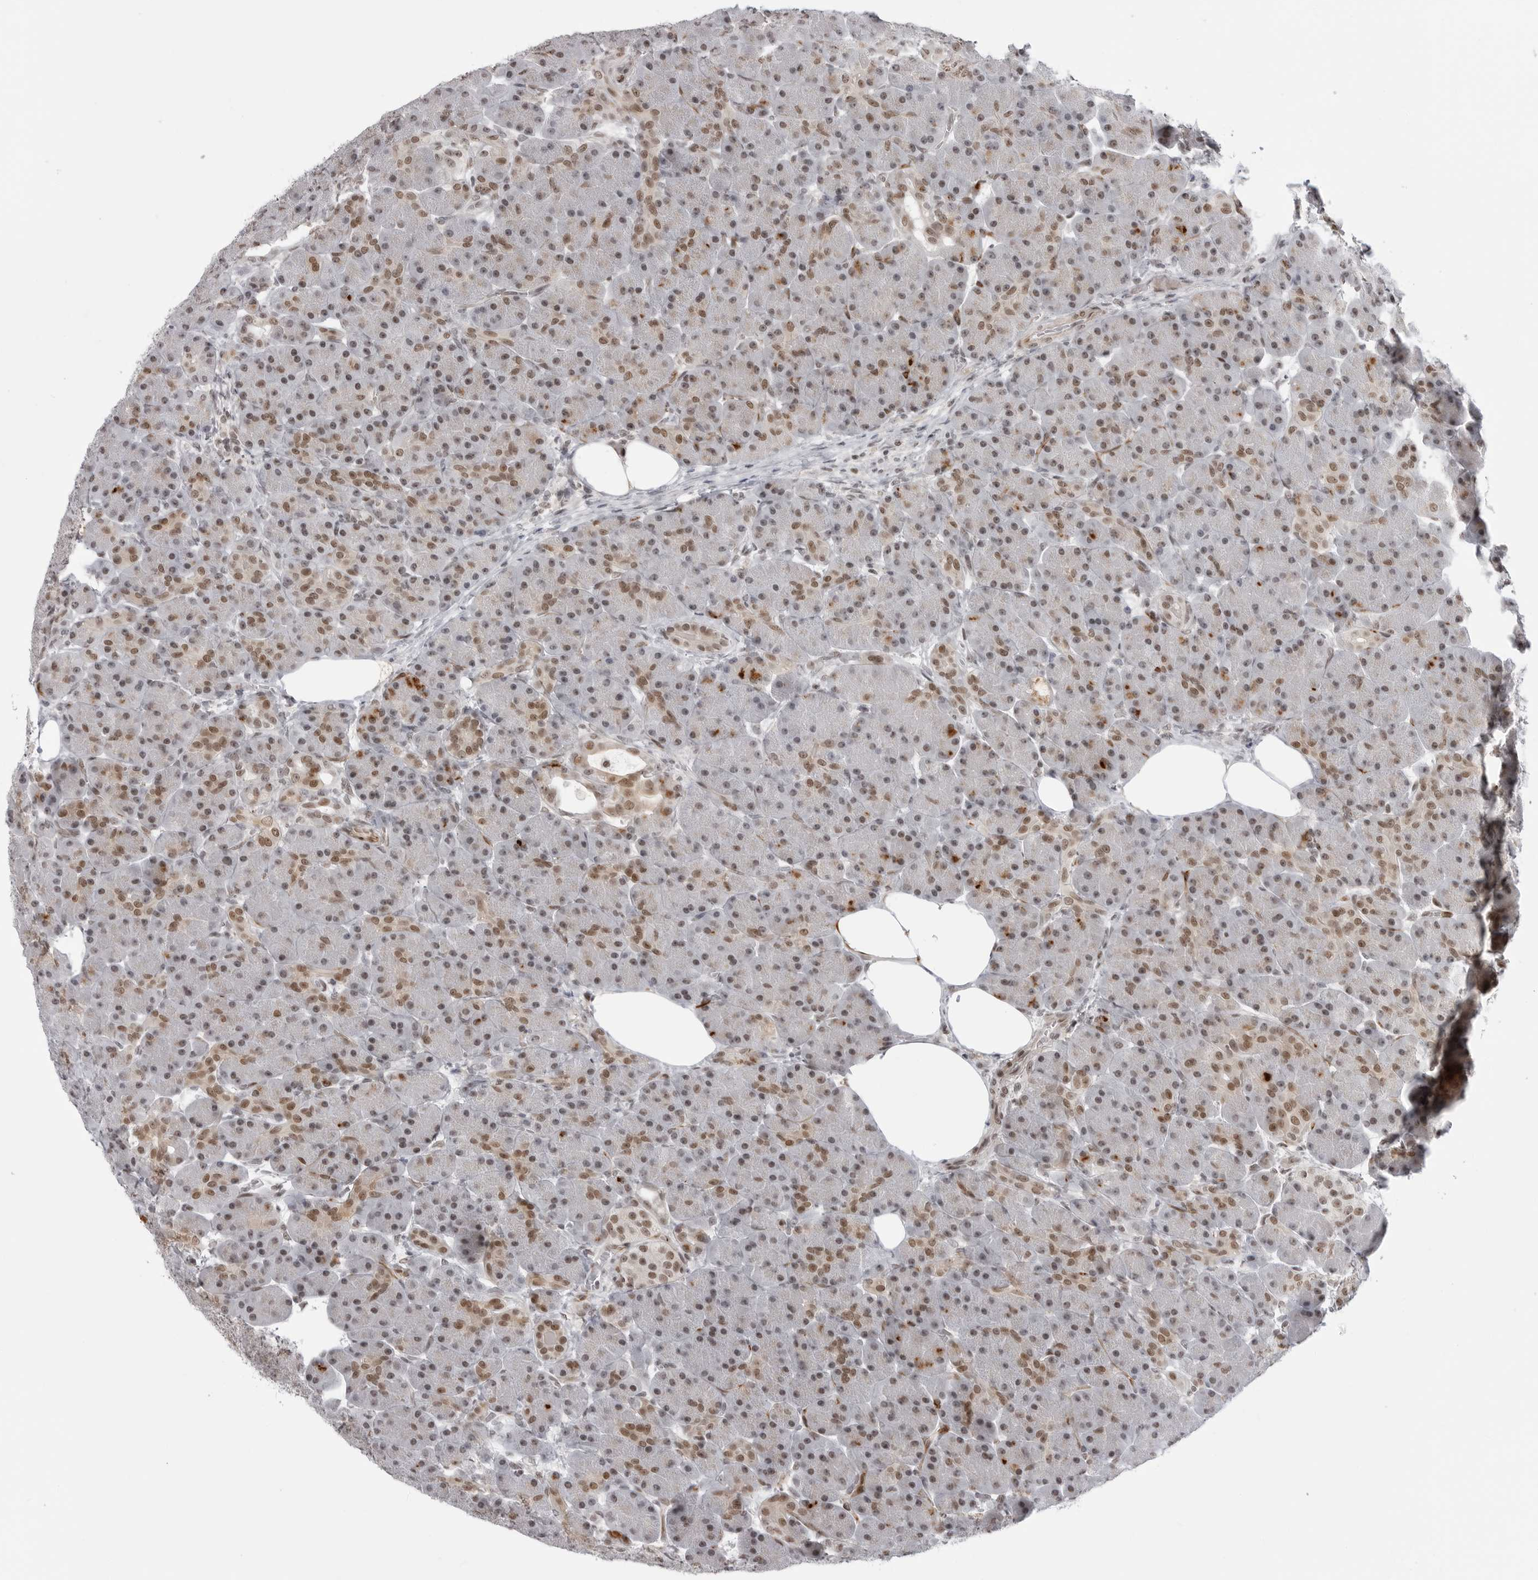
{"staining": {"intensity": "moderate", "quantity": "25%-75%", "location": "nuclear"}, "tissue": "pancreas", "cell_type": "Exocrine glandular cells", "image_type": "normal", "snomed": [{"axis": "morphology", "description": "Normal tissue, NOS"}, {"axis": "topography", "description": "Pancreas"}], "caption": "Immunohistochemical staining of unremarkable pancreas exhibits medium levels of moderate nuclear positivity in approximately 25%-75% of exocrine glandular cells.", "gene": "TRIM66", "patient": {"sex": "male", "age": 63}}